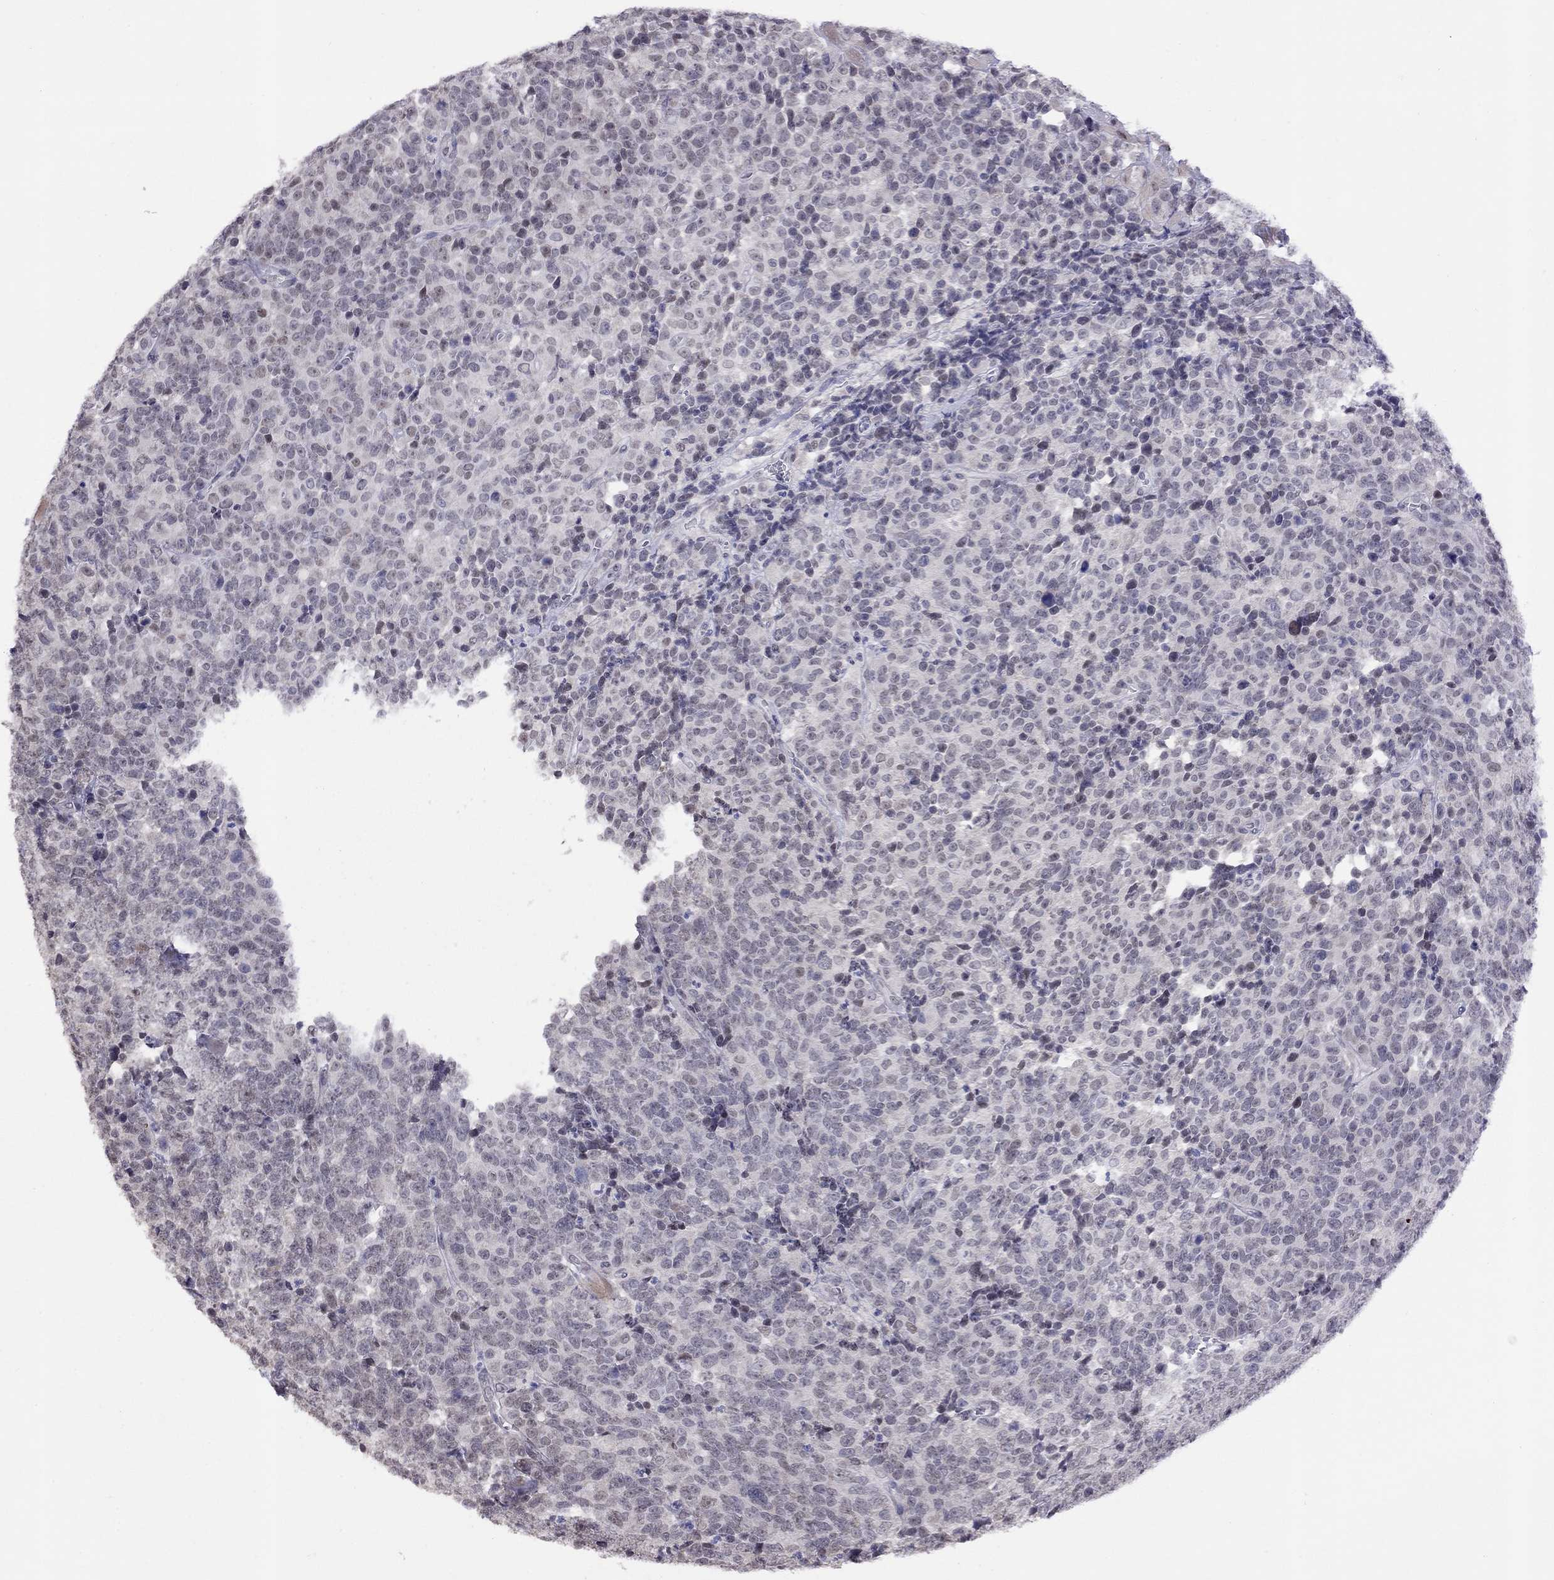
{"staining": {"intensity": "negative", "quantity": "none", "location": "none"}, "tissue": "prostate cancer", "cell_type": "Tumor cells", "image_type": "cancer", "snomed": [{"axis": "morphology", "description": "Adenocarcinoma, NOS"}, {"axis": "topography", "description": "Prostate"}], "caption": "Adenocarcinoma (prostate) was stained to show a protein in brown. There is no significant positivity in tumor cells.", "gene": "HES5", "patient": {"sex": "male", "age": 67}}